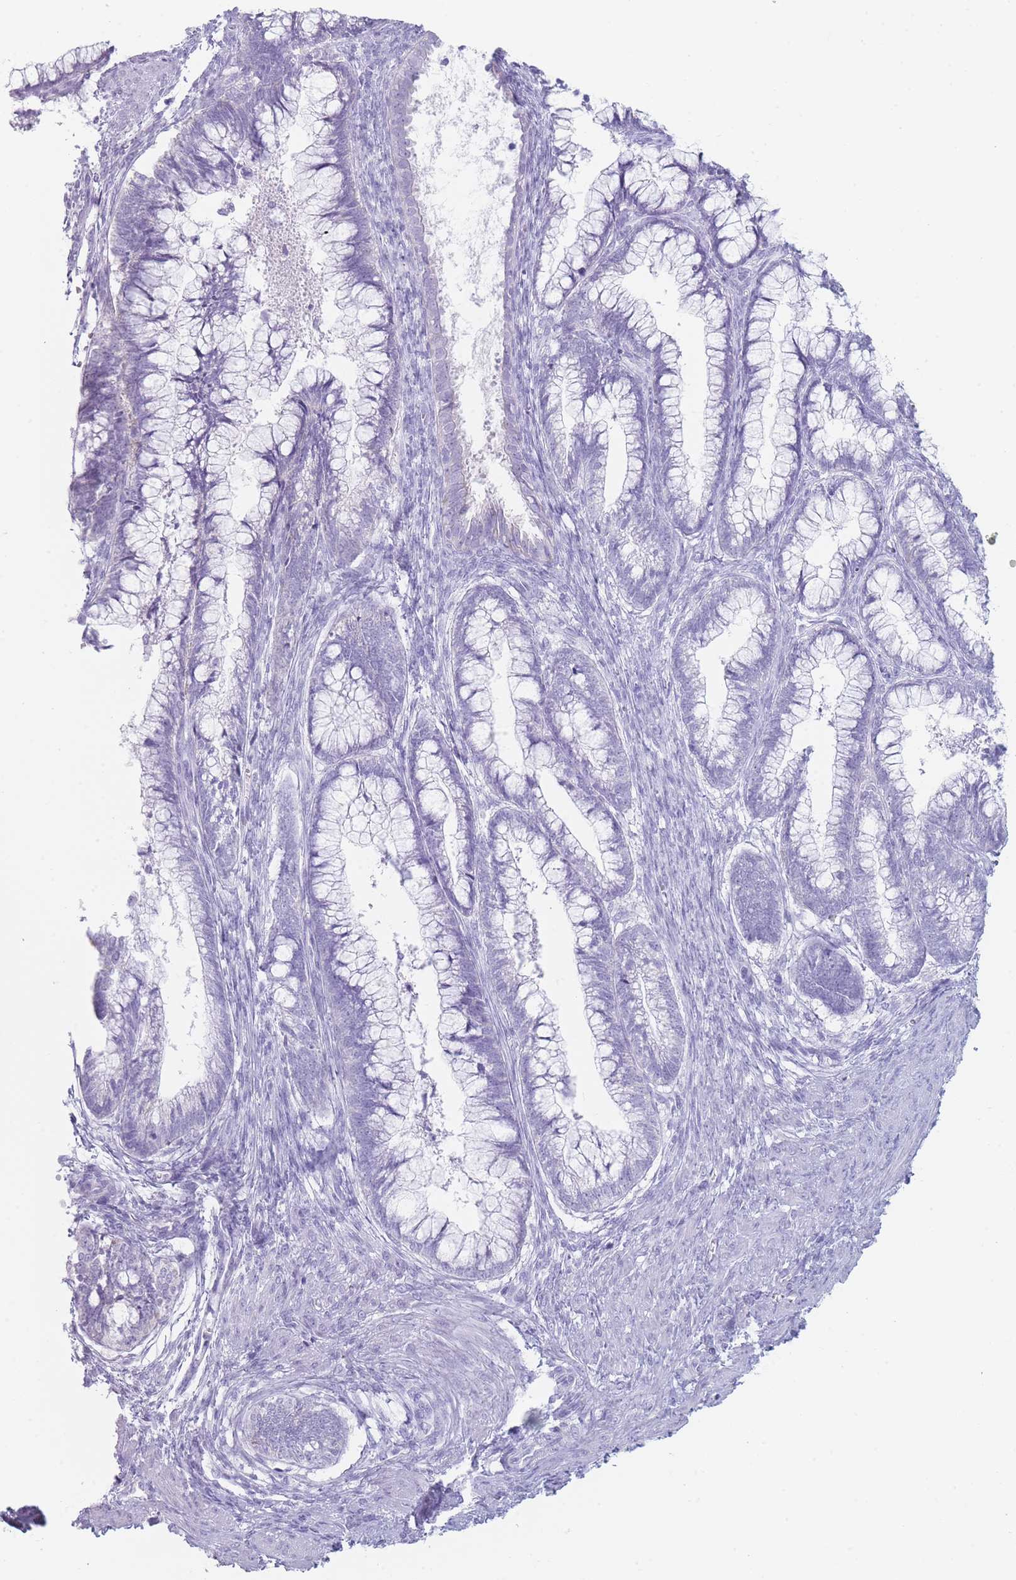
{"staining": {"intensity": "negative", "quantity": "none", "location": "none"}, "tissue": "cervical cancer", "cell_type": "Tumor cells", "image_type": "cancer", "snomed": [{"axis": "morphology", "description": "Adenocarcinoma, NOS"}, {"axis": "topography", "description": "Cervix"}], "caption": "This micrograph is of cervical cancer stained with immunohistochemistry to label a protein in brown with the nuclei are counter-stained blue. There is no staining in tumor cells. The staining was performed using DAB (3,3'-diaminobenzidine) to visualize the protein expression in brown, while the nuclei were stained in blue with hematoxylin (Magnification: 20x).", "gene": "GPR12", "patient": {"sex": "female", "age": 44}}